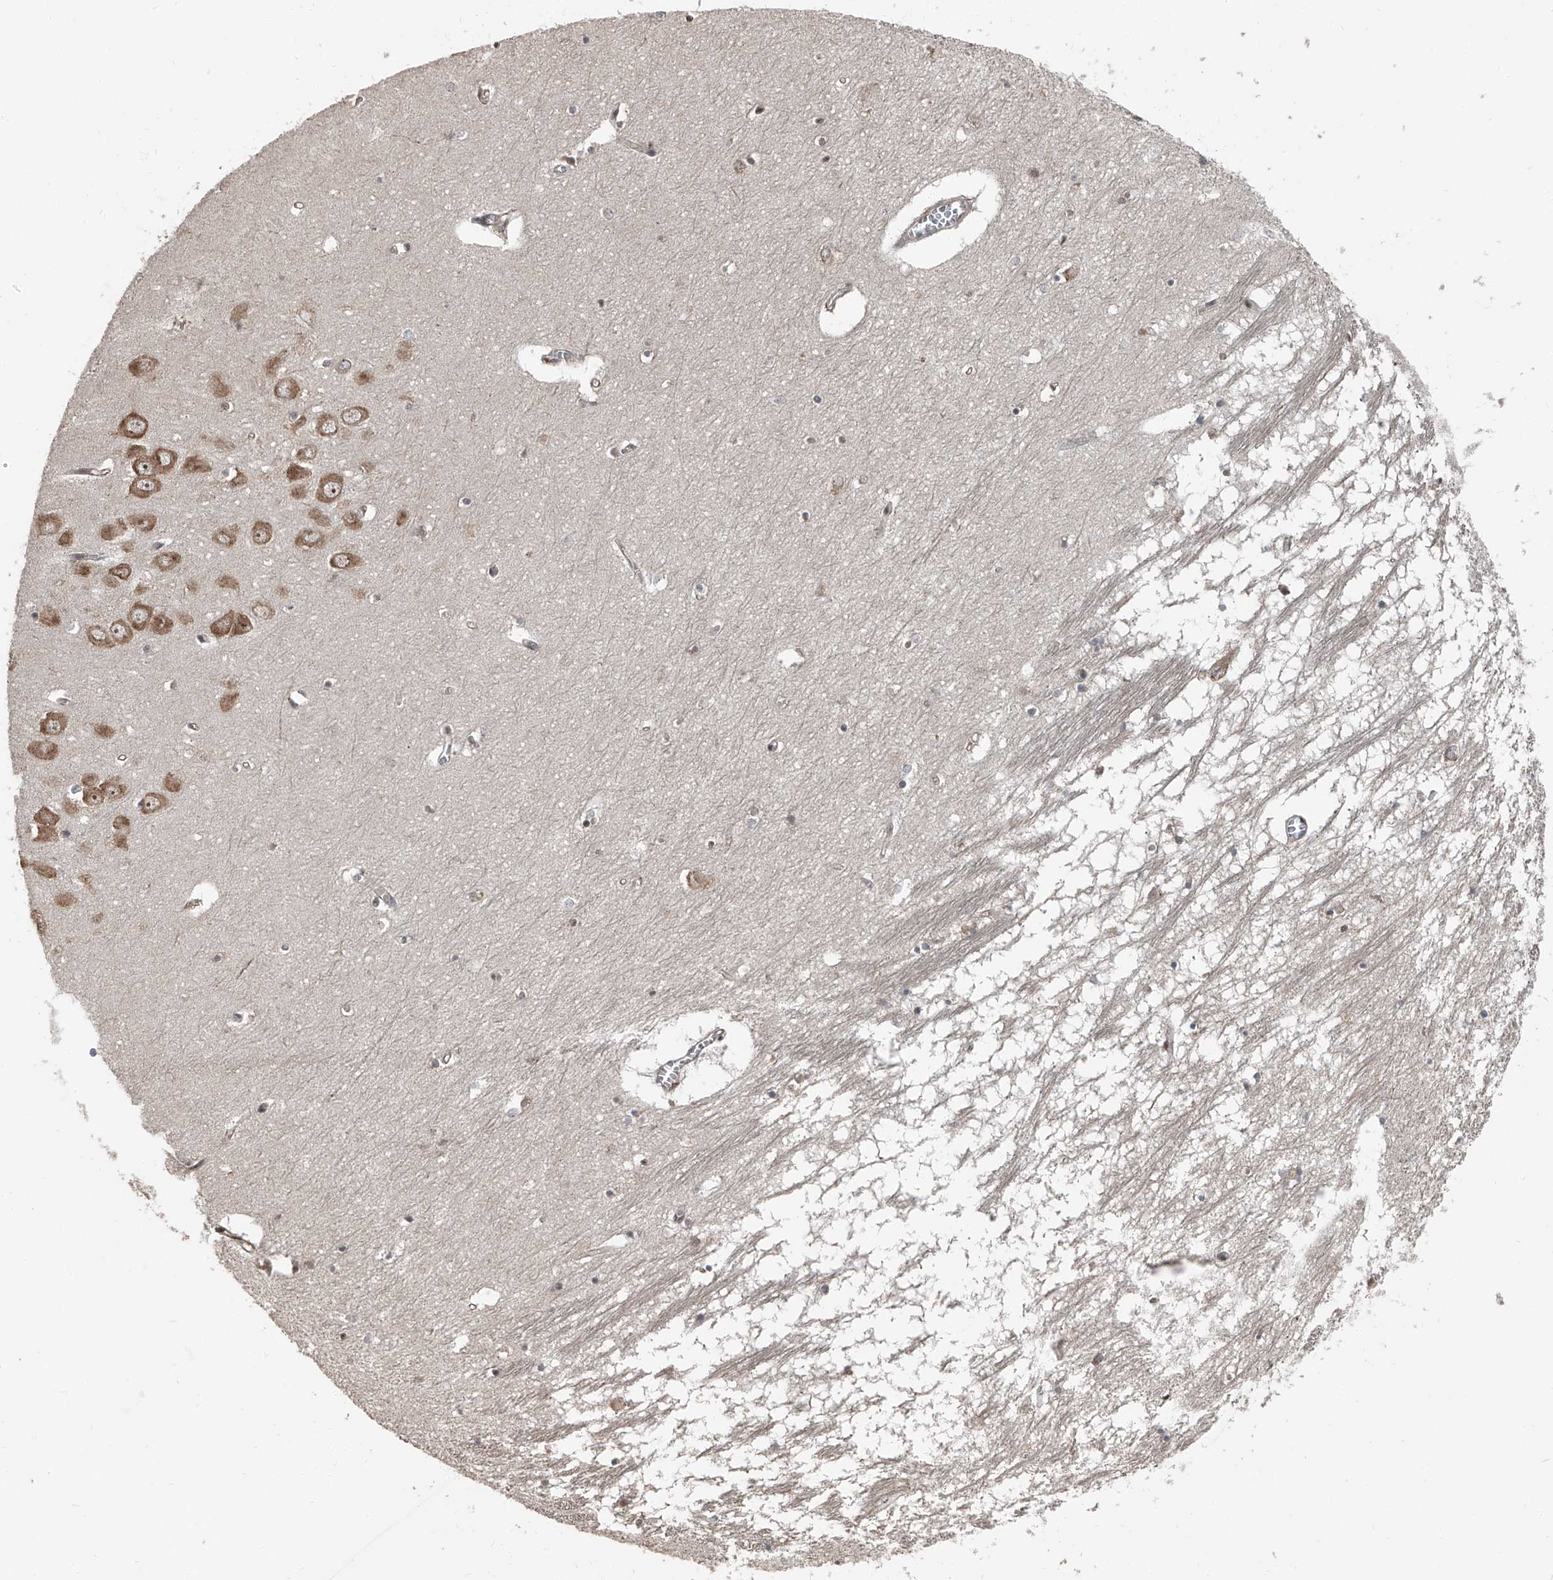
{"staining": {"intensity": "negative", "quantity": "none", "location": "none"}, "tissue": "hippocampus", "cell_type": "Glial cells", "image_type": "normal", "snomed": [{"axis": "morphology", "description": "Normal tissue, NOS"}, {"axis": "topography", "description": "Hippocampus"}], "caption": "This is an immunohistochemistry histopathology image of normal hippocampus. There is no staining in glial cells.", "gene": "FKBP5", "patient": {"sex": "male", "age": 70}}